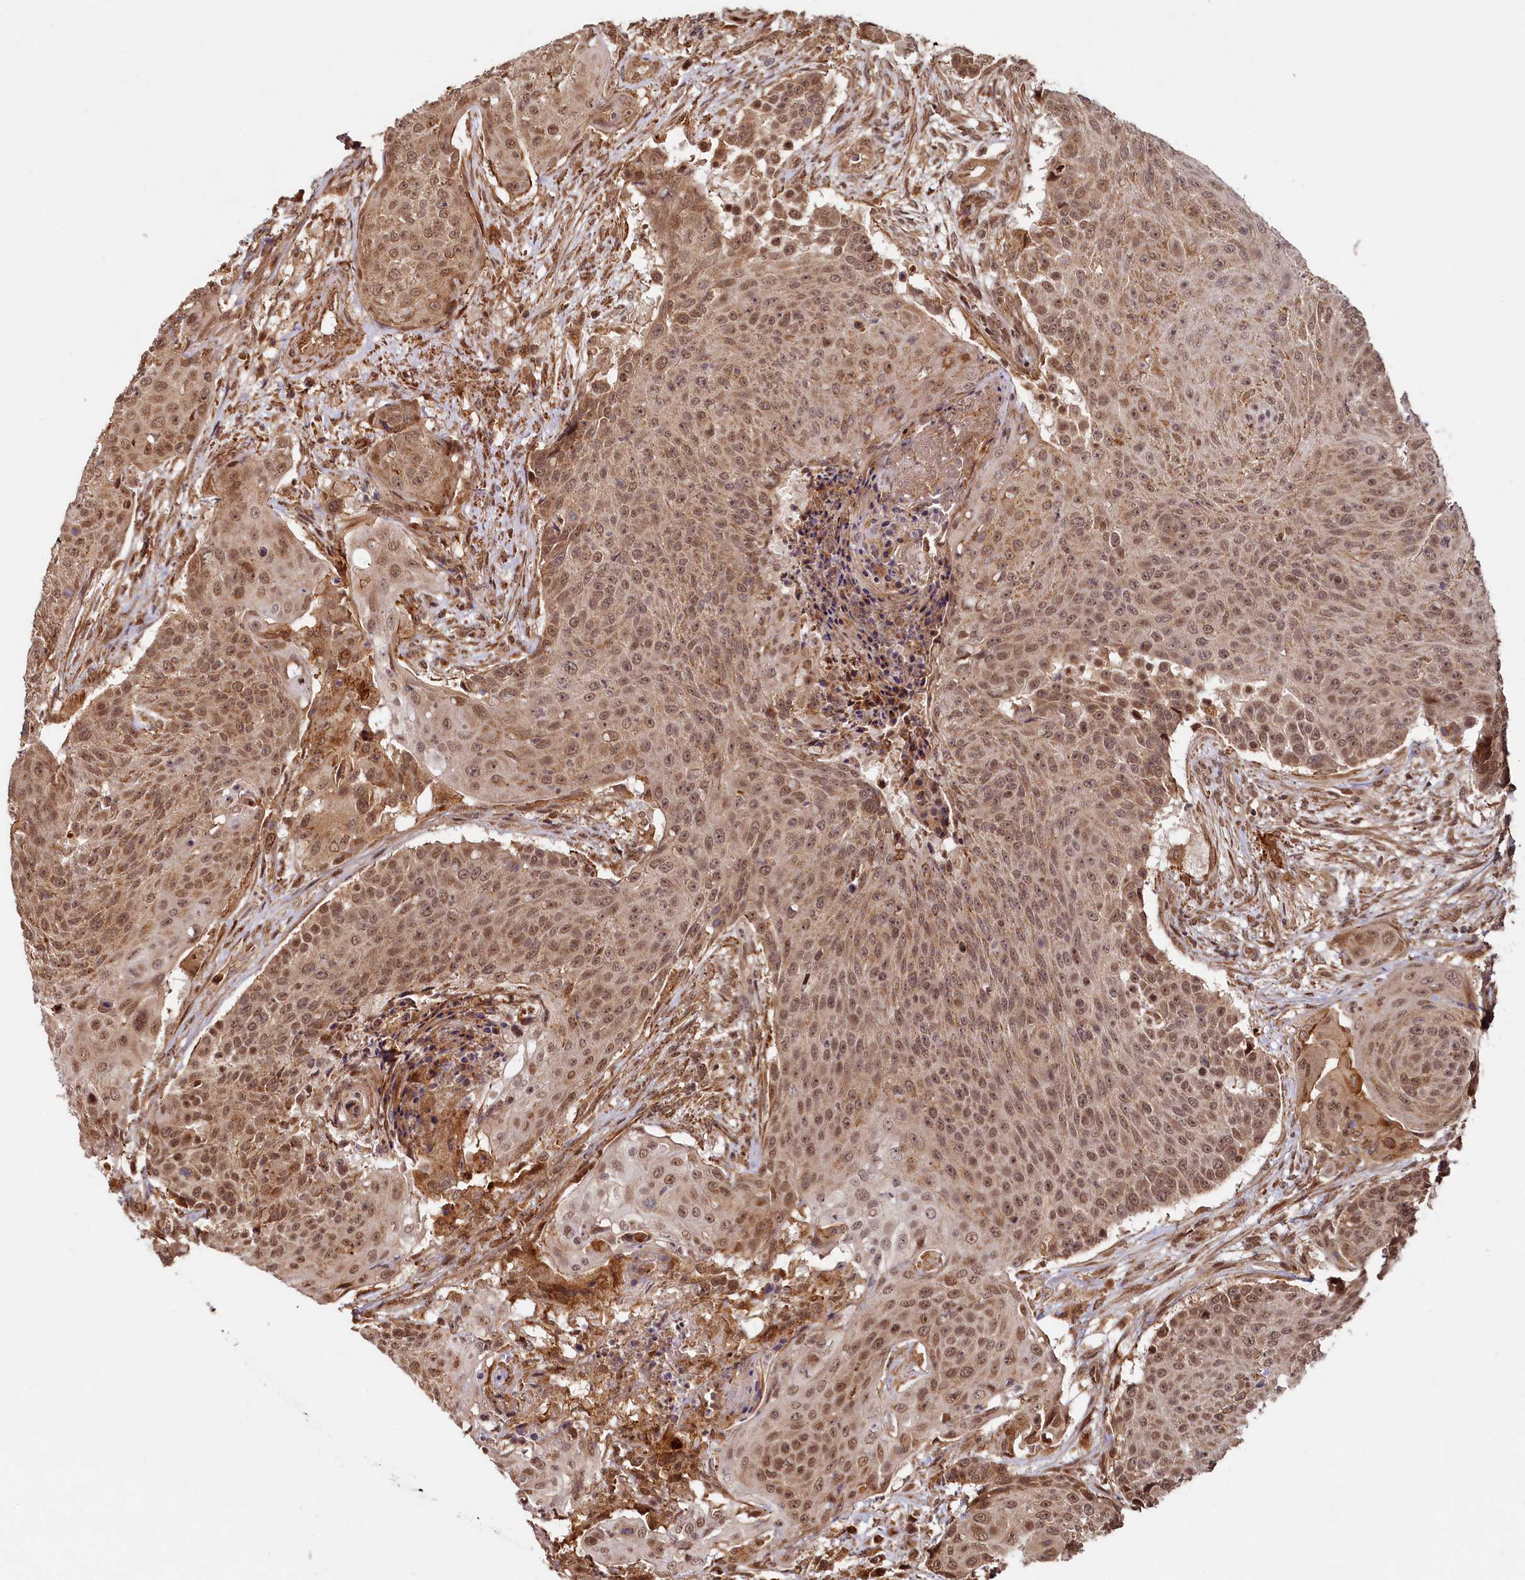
{"staining": {"intensity": "moderate", "quantity": ">75%", "location": "nuclear"}, "tissue": "urothelial cancer", "cell_type": "Tumor cells", "image_type": "cancer", "snomed": [{"axis": "morphology", "description": "Urothelial carcinoma, High grade"}, {"axis": "topography", "description": "Urinary bladder"}], "caption": "IHC of human high-grade urothelial carcinoma shows medium levels of moderate nuclear positivity in about >75% of tumor cells. The staining is performed using DAB (3,3'-diaminobenzidine) brown chromogen to label protein expression. The nuclei are counter-stained blue using hematoxylin.", "gene": "TRIM23", "patient": {"sex": "female", "age": 63}}